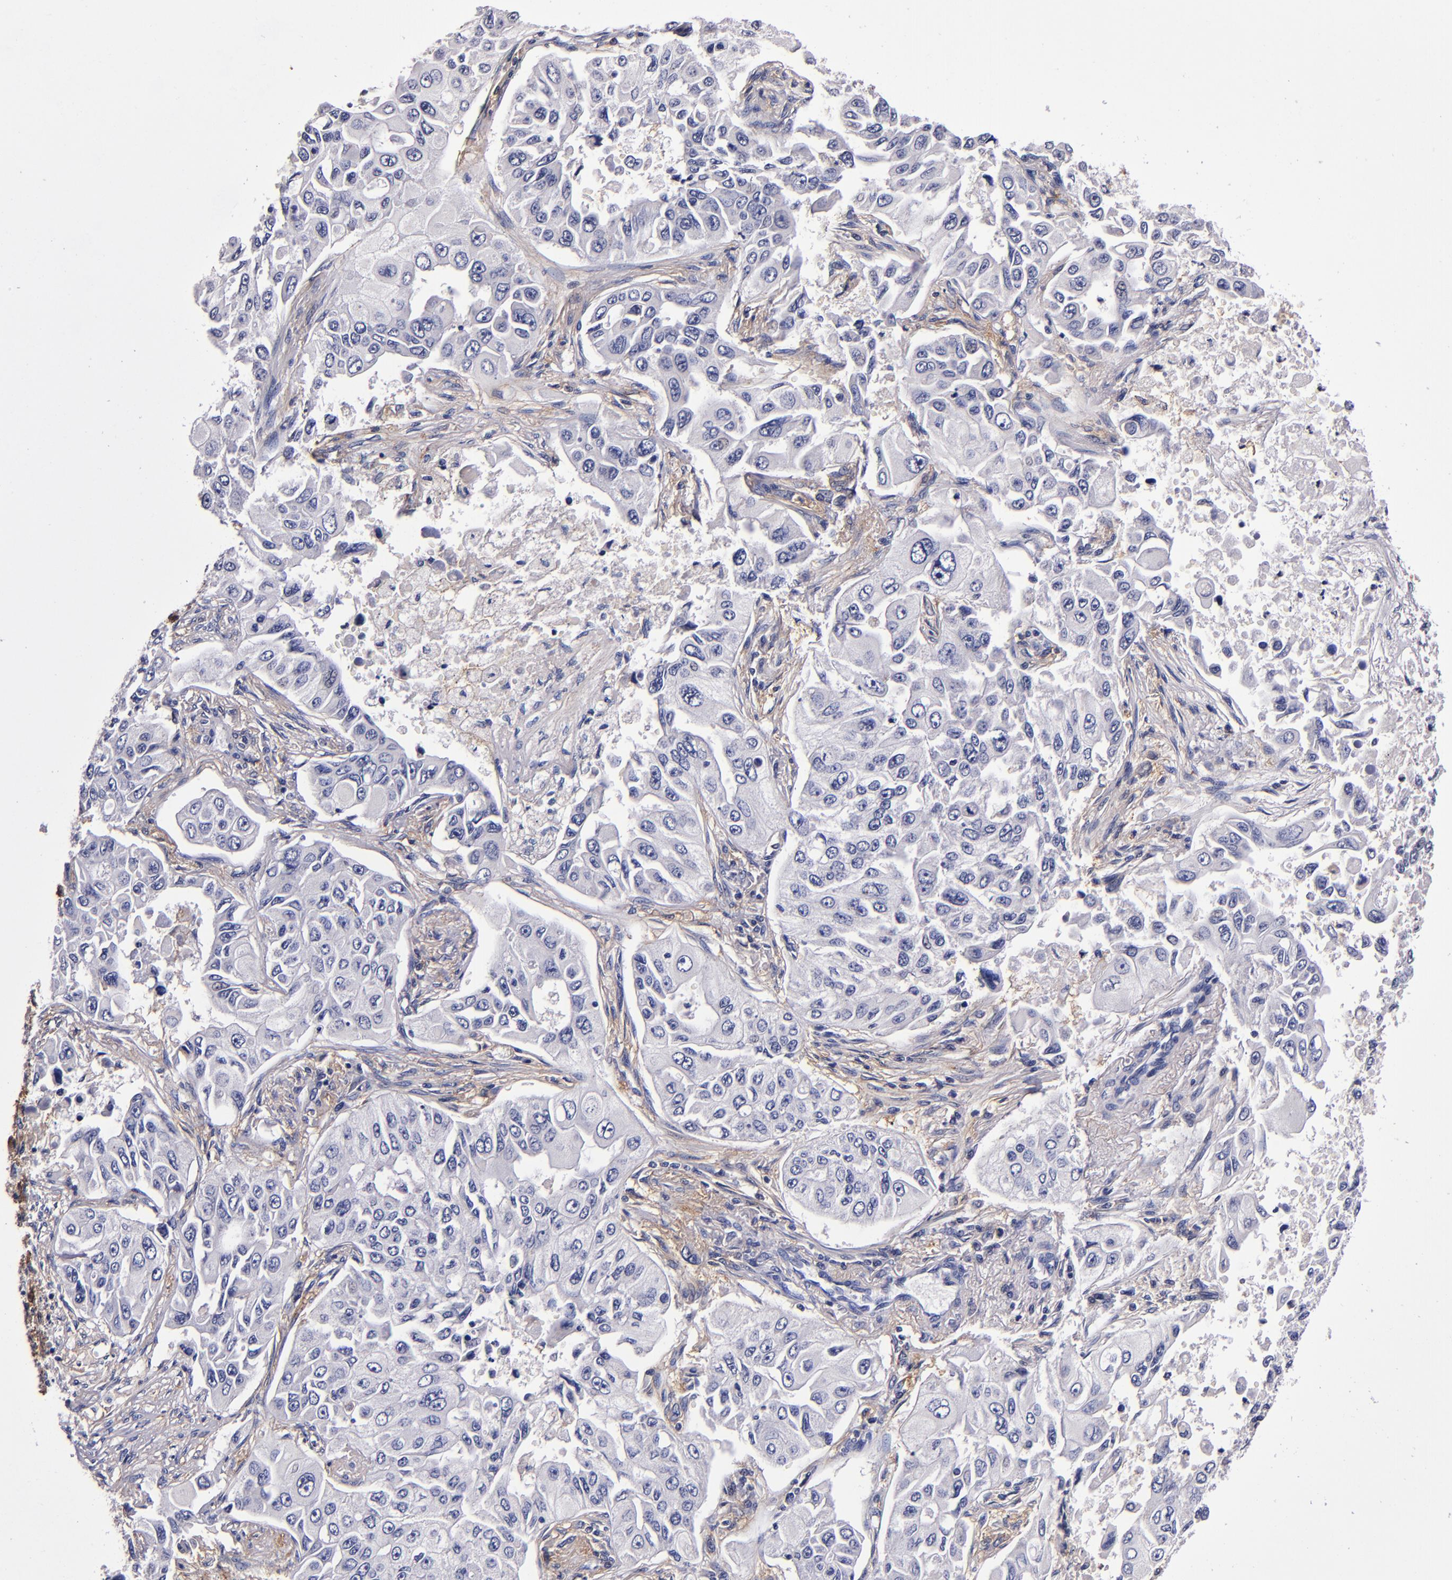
{"staining": {"intensity": "negative", "quantity": "none", "location": "none"}, "tissue": "lung cancer", "cell_type": "Tumor cells", "image_type": "cancer", "snomed": [{"axis": "morphology", "description": "Adenocarcinoma, NOS"}, {"axis": "topography", "description": "Lung"}], "caption": "A photomicrograph of lung cancer (adenocarcinoma) stained for a protein reveals no brown staining in tumor cells.", "gene": "SIRPA", "patient": {"sex": "male", "age": 84}}